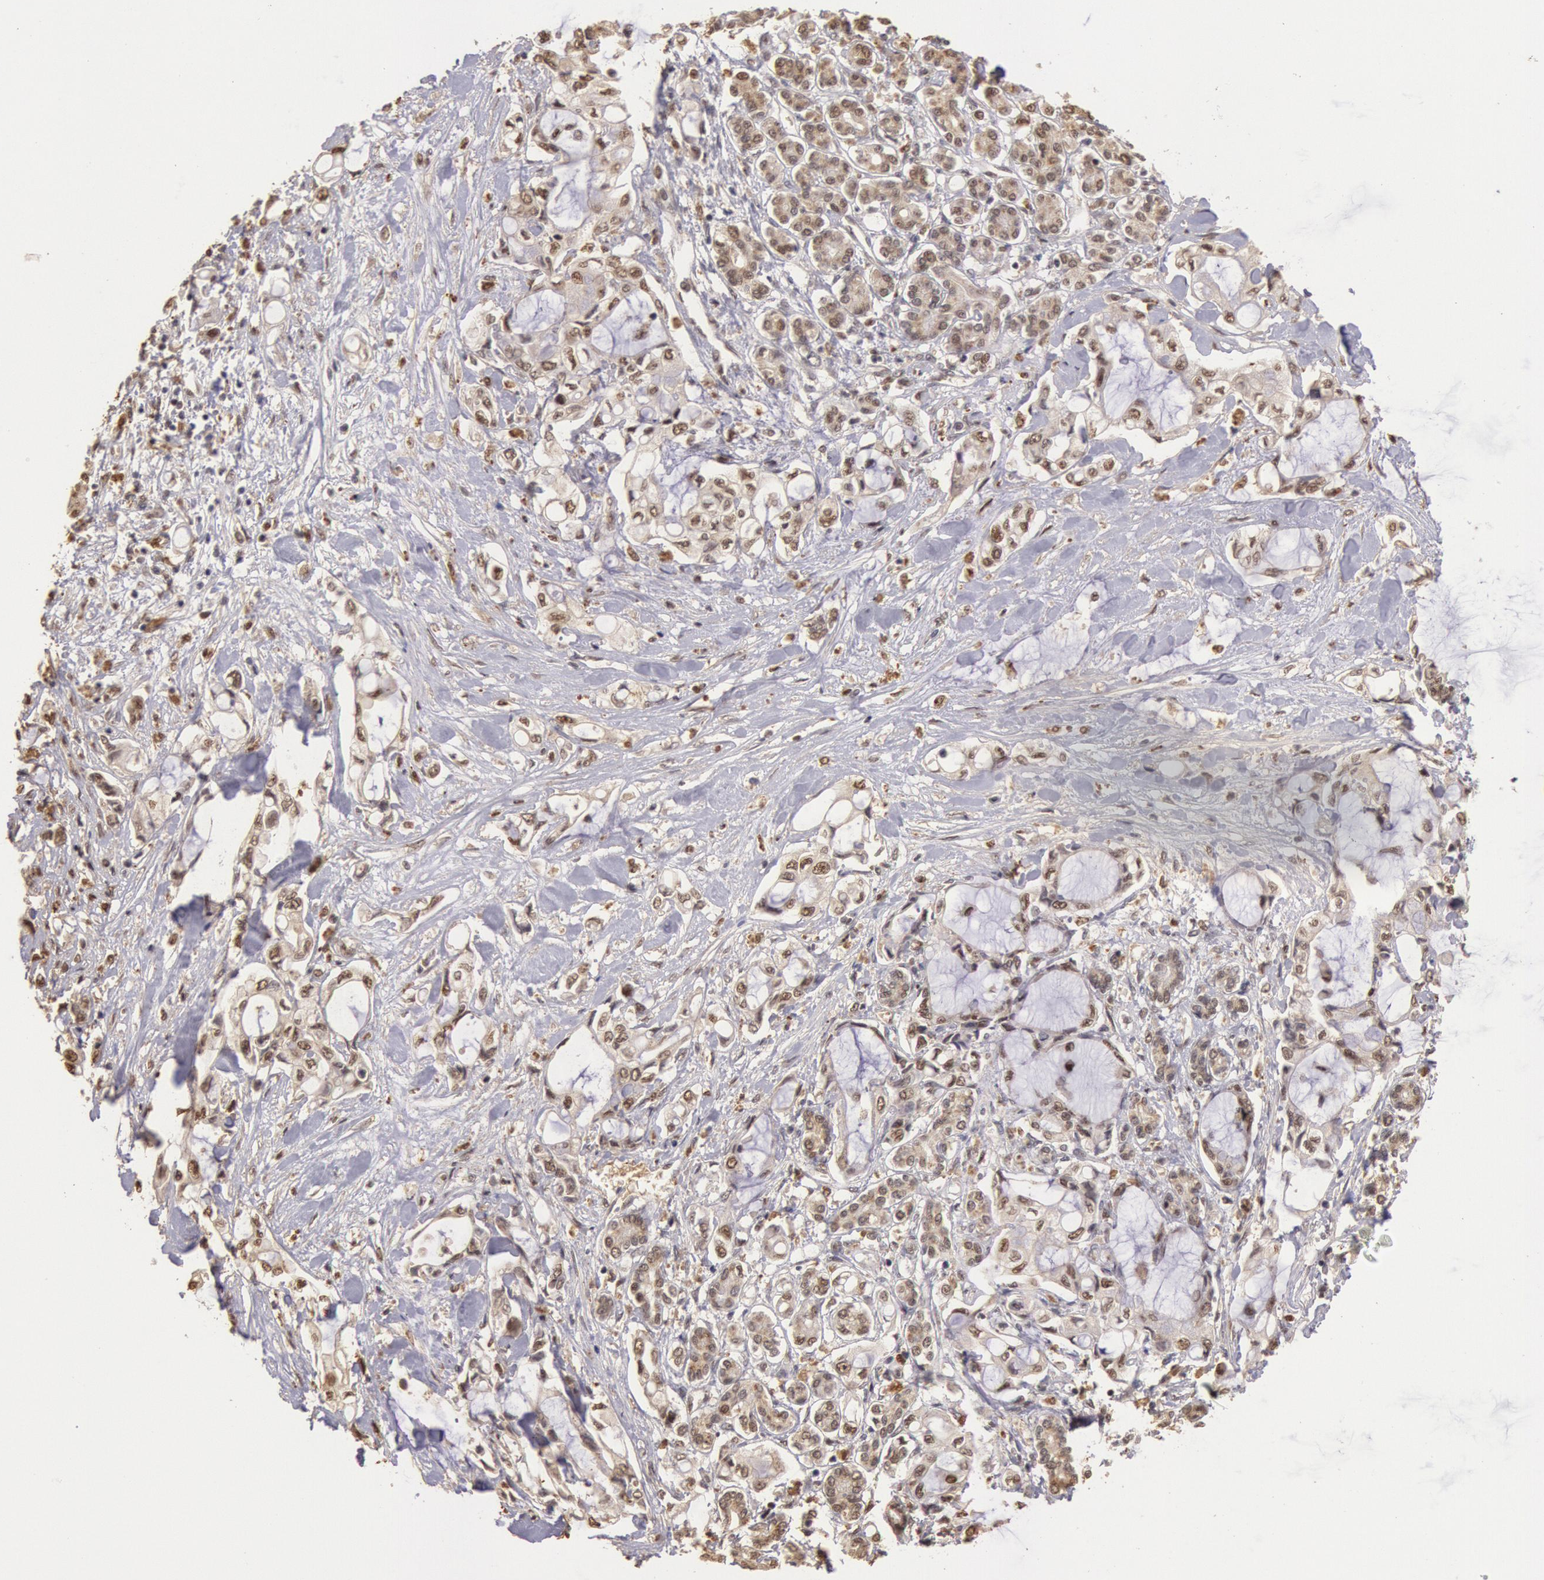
{"staining": {"intensity": "weak", "quantity": "25%-75%", "location": "nuclear"}, "tissue": "pancreatic cancer", "cell_type": "Tumor cells", "image_type": "cancer", "snomed": [{"axis": "morphology", "description": "Adenocarcinoma, NOS"}, {"axis": "topography", "description": "Pancreas"}], "caption": "A low amount of weak nuclear staining is present in about 25%-75% of tumor cells in pancreatic cancer tissue.", "gene": "LIG4", "patient": {"sex": "female", "age": 70}}